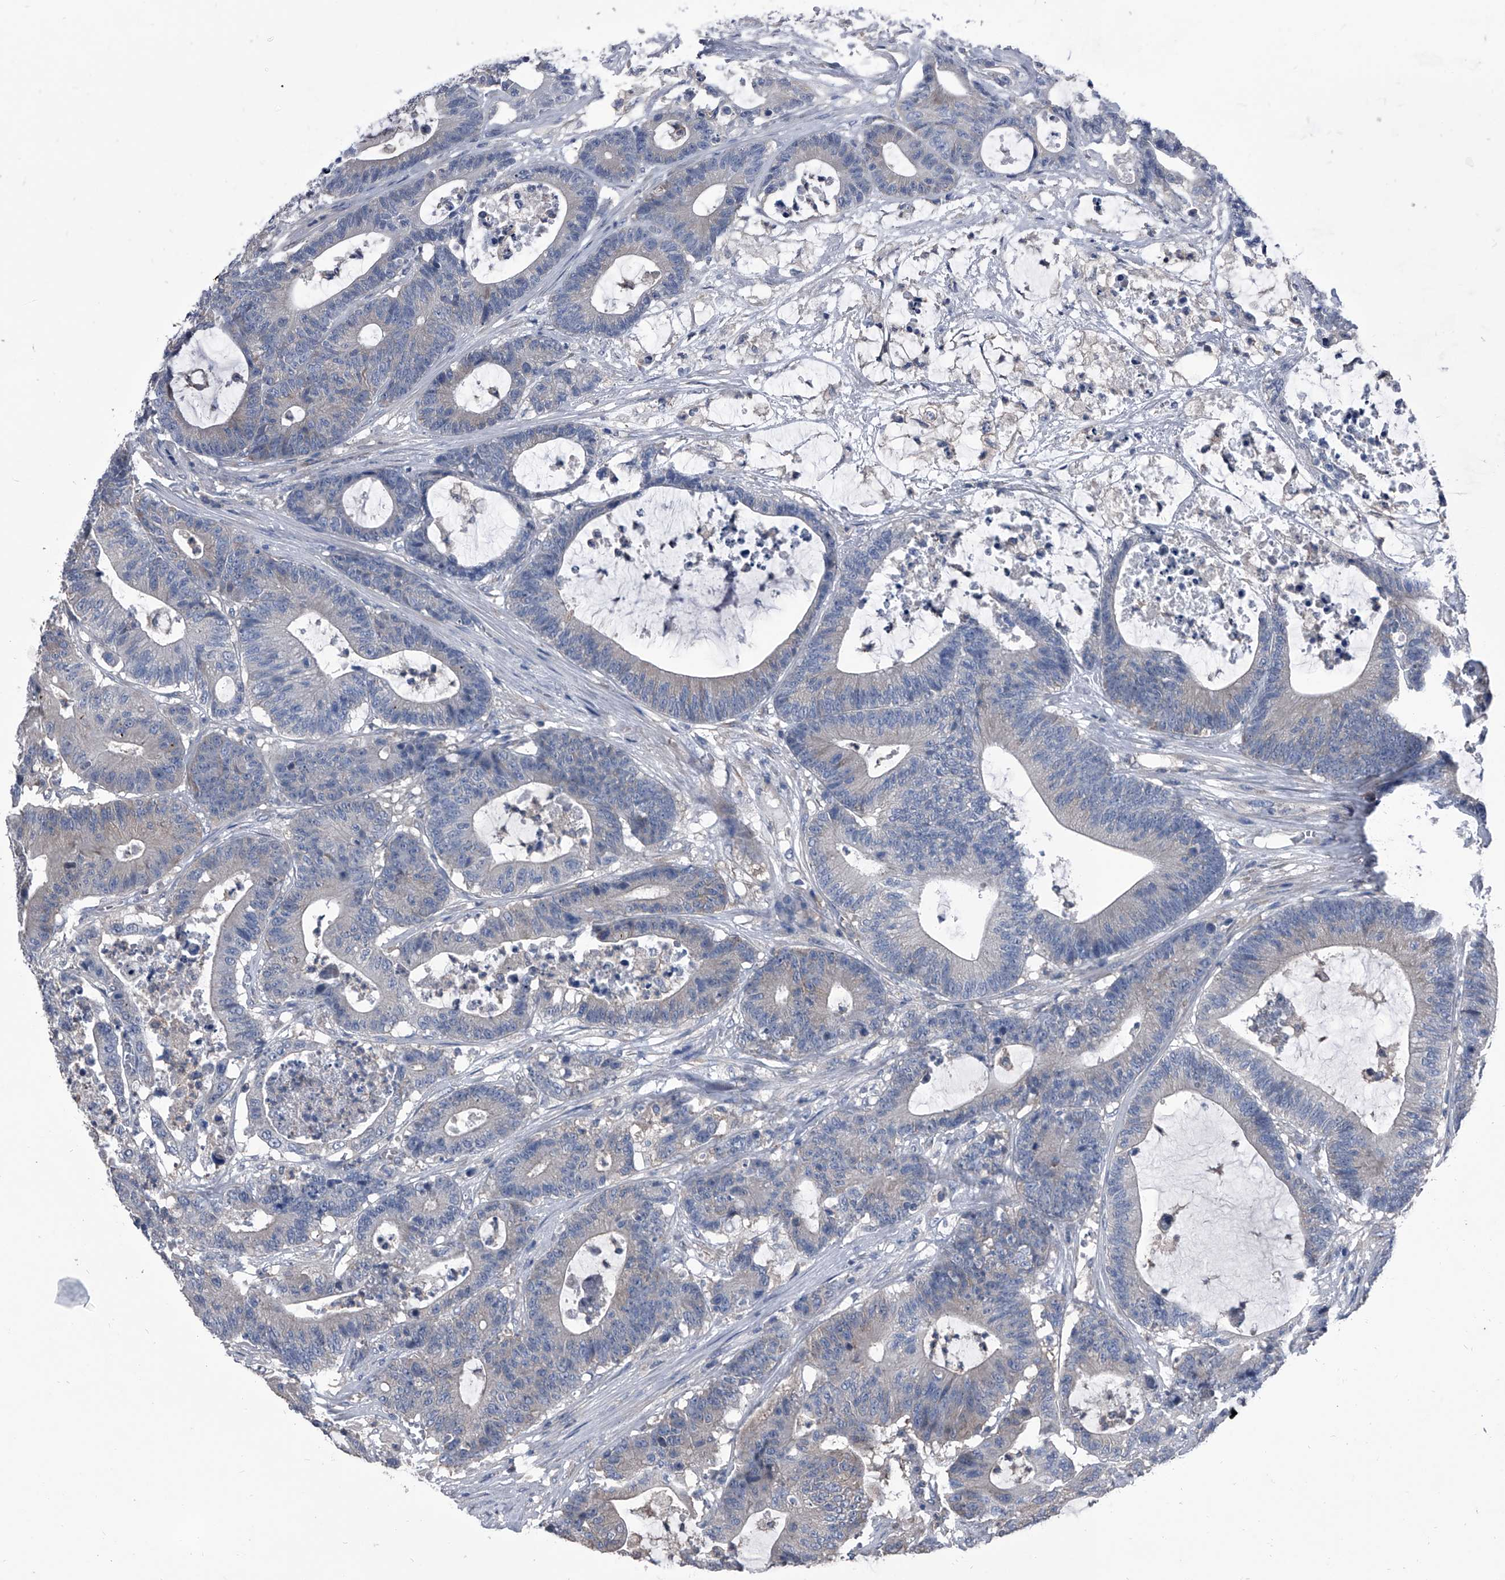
{"staining": {"intensity": "negative", "quantity": "none", "location": "none"}, "tissue": "colorectal cancer", "cell_type": "Tumor cells", "image_type": "cancer", "snomed": [{"axis": "morphology", "description": "Adenocarcinoma, NOS"}, {"axis": "topography", "description": "Colon"}], "caption": "The photomicrograph exhibits no staining of tumor cells in colorectal cancer.", "gene": "PIP5K1A", "patient": {"sex": "female", "age": 84}}